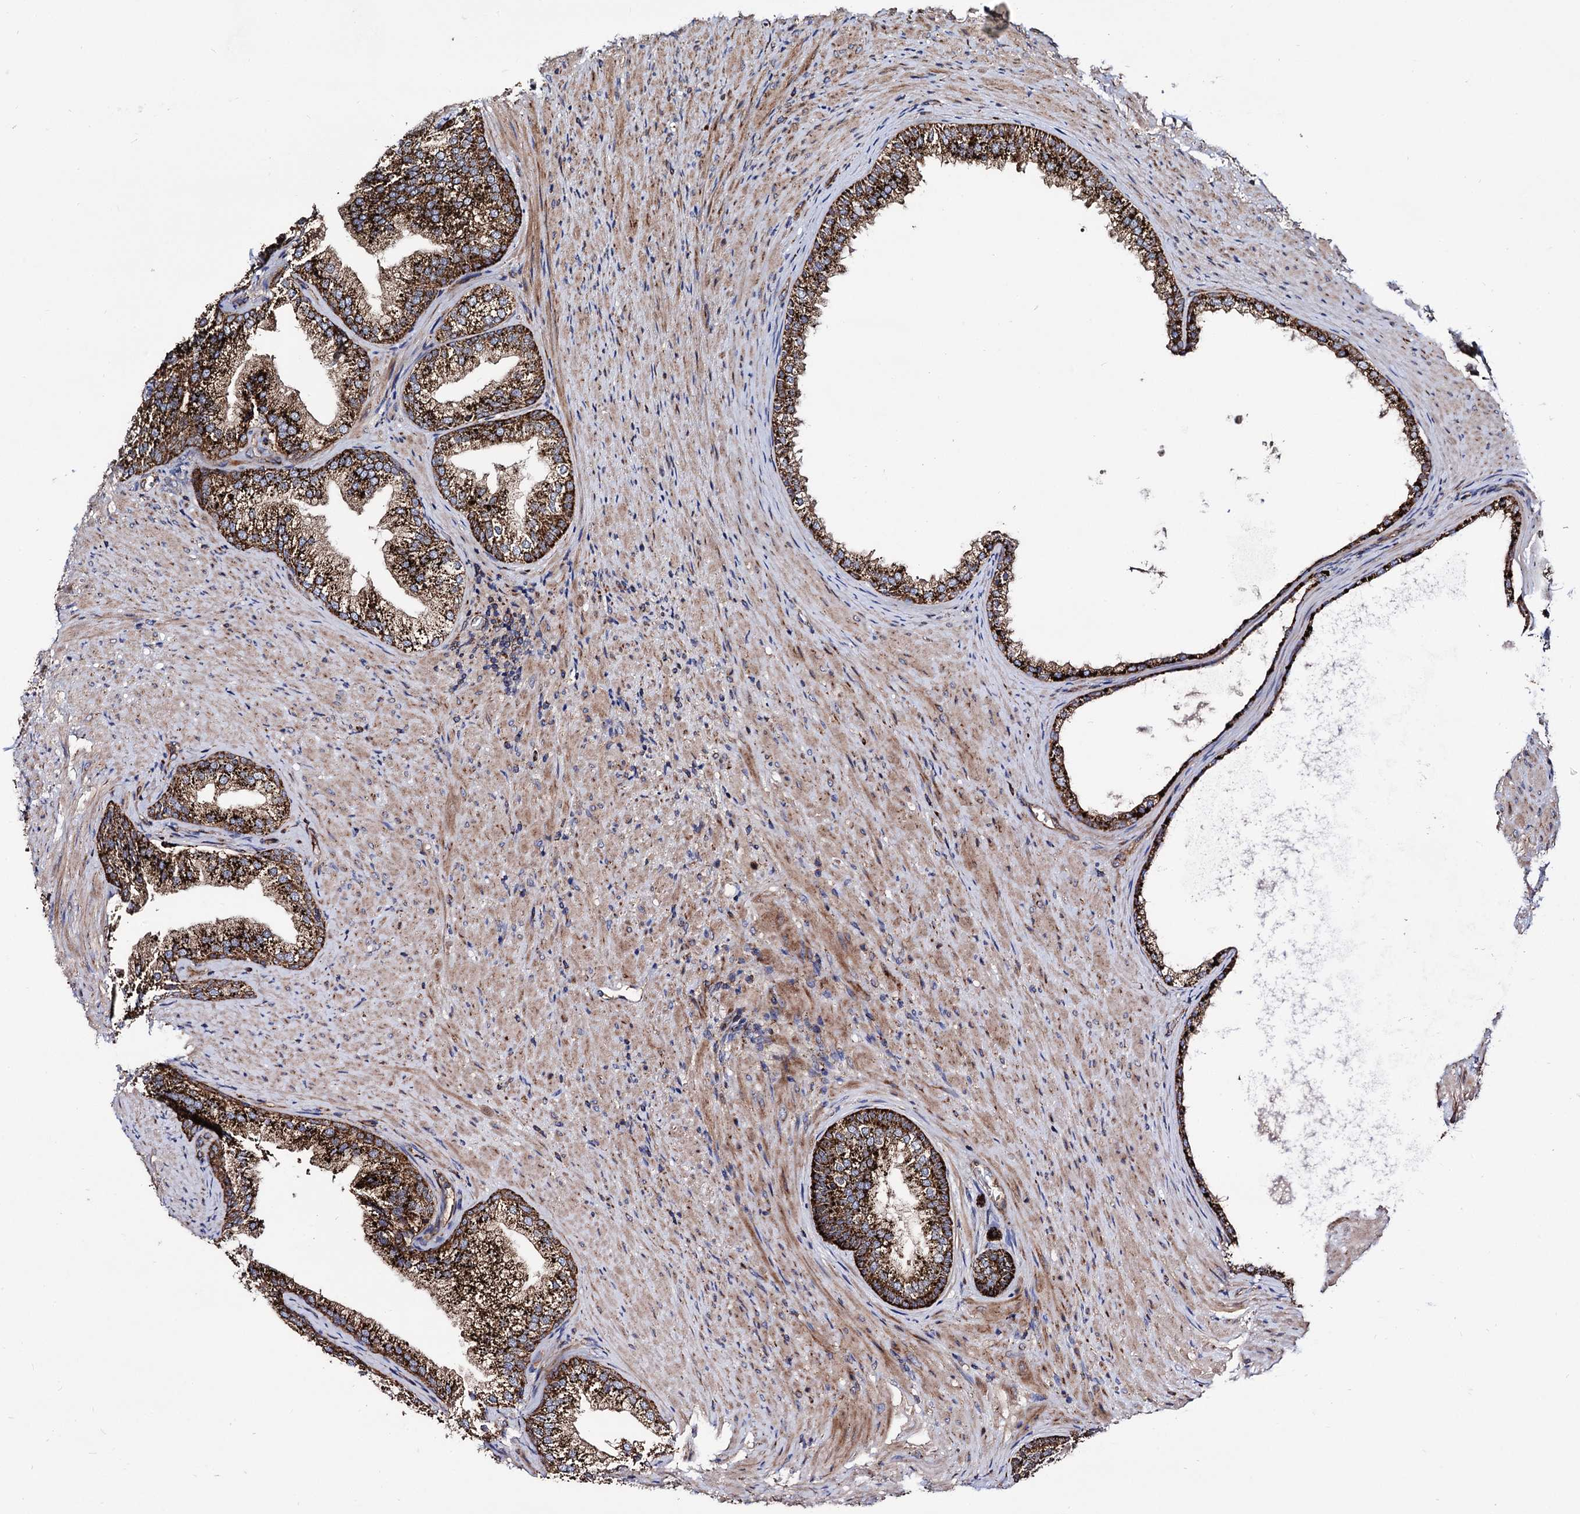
{"staining": {"intensity": "strong", "quantity": ">75%", "location": "cytoplasmic/membranous"}, "tissue": "prostate", "cell_type": "Glandular cells", "image_type": "normal", "snomed": [{"axis": "morphology", "description": "Normal tissue, NOS"}, {"axis": "topography", "description": "Prostate"}], "caption": "This micrograph reveals immunohistochemistry staining of normal human prostate, with high strong cytoplasmic/membranous positivity in approximately >75% of glandular cells.", "gene": "IQCH", "patient": {"sex": "male", "age": 76}}